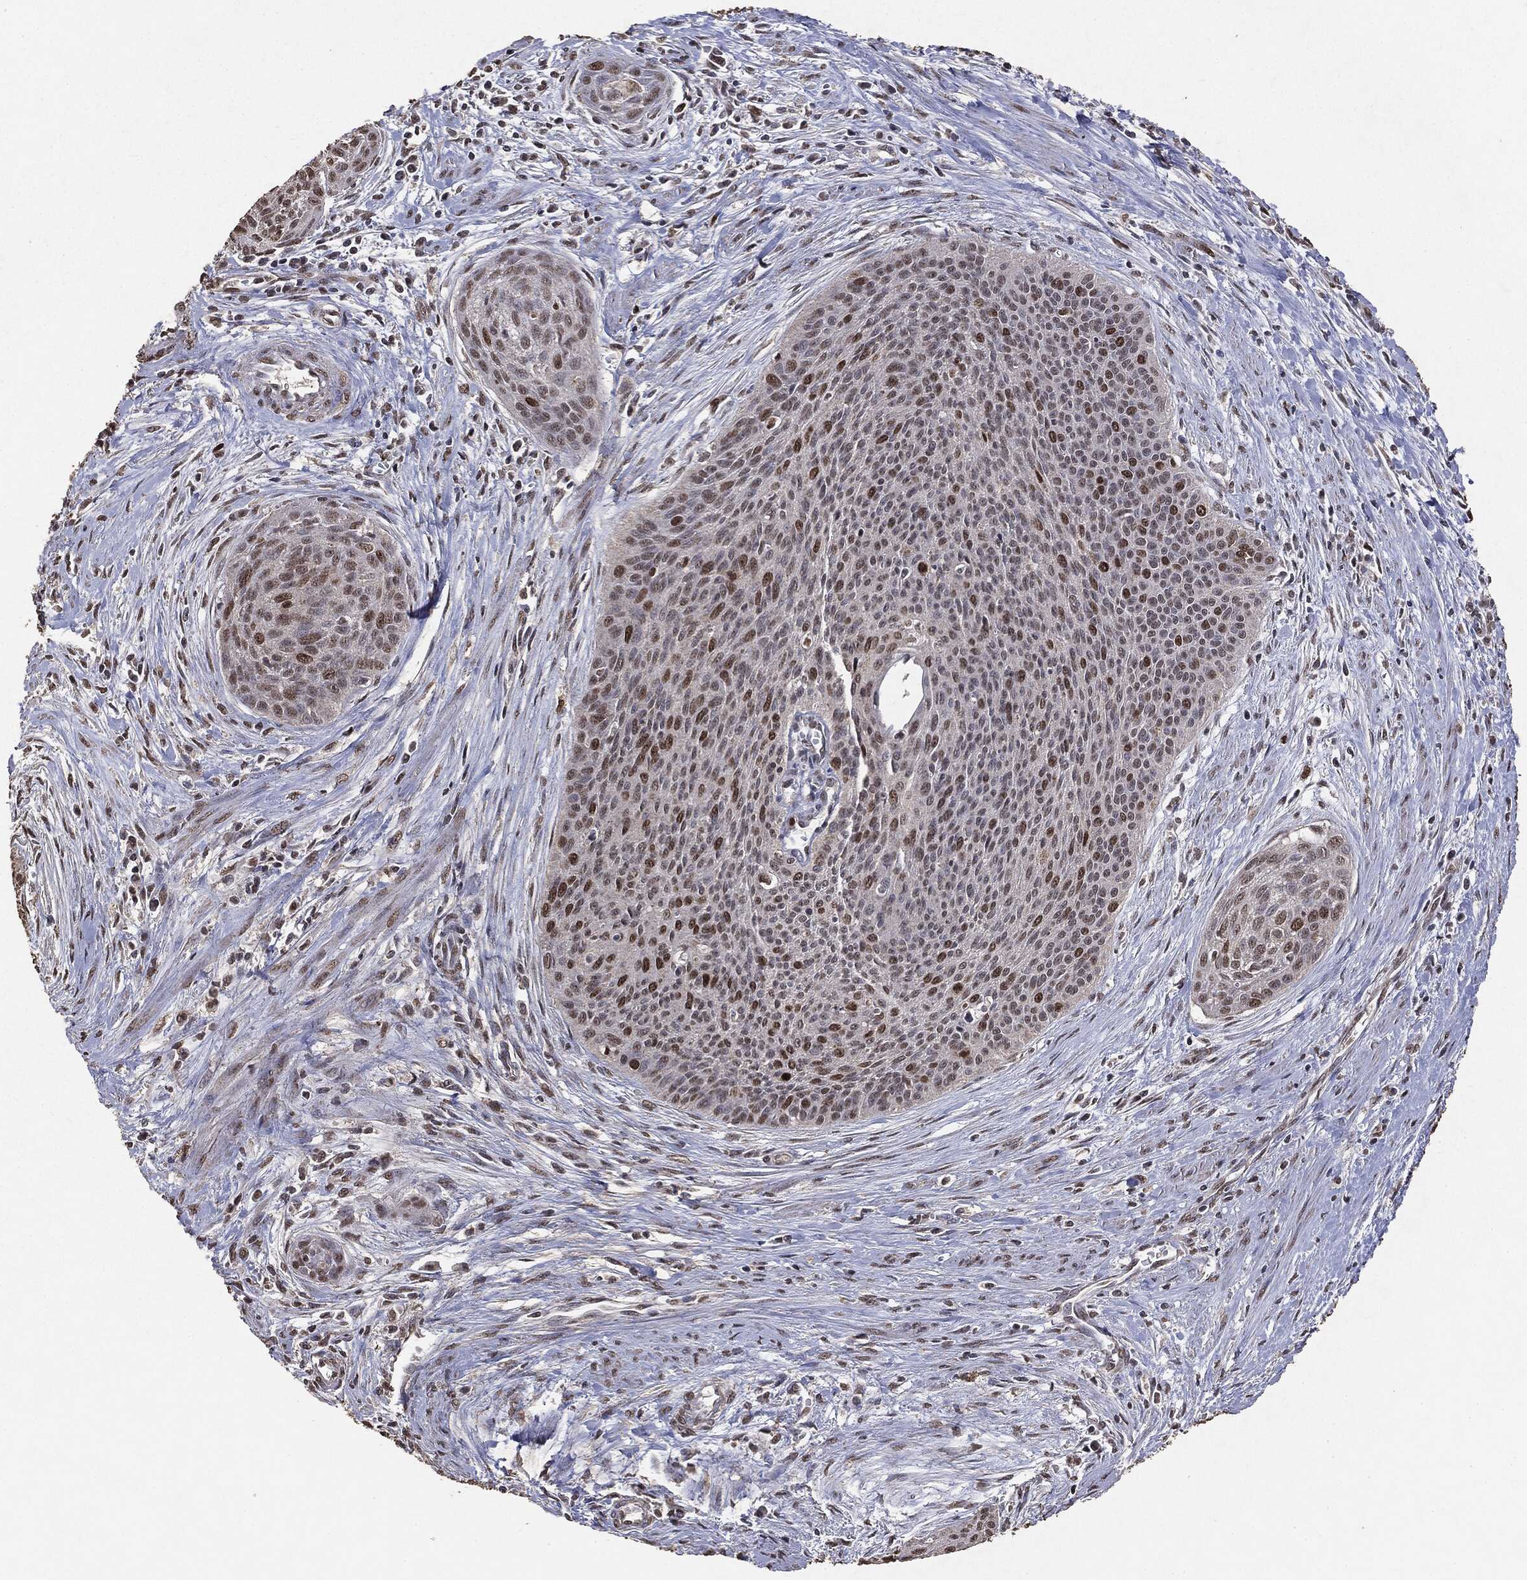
{"staining": {"intensity": "strong", "quantity": "<25%", "location": "nuclear"}, "tissue": "cervical cancer", "cell_type": "Tumor cells", "image_type": "cancer", "snomed": [{"axis": "morphology", "description": "Squamous cell carcinoma, NOS"}, {"axis": "topography", "description": "Cervix"}], "caption": "A histopathology image showing strong nuclear staining in about <25% of tumor cells in cervical squamous cell carcinoma, as visualized by brown immunohistochemical staining.", "gene": "RAD18", "patient": {"sex": "female", "age": 55}}